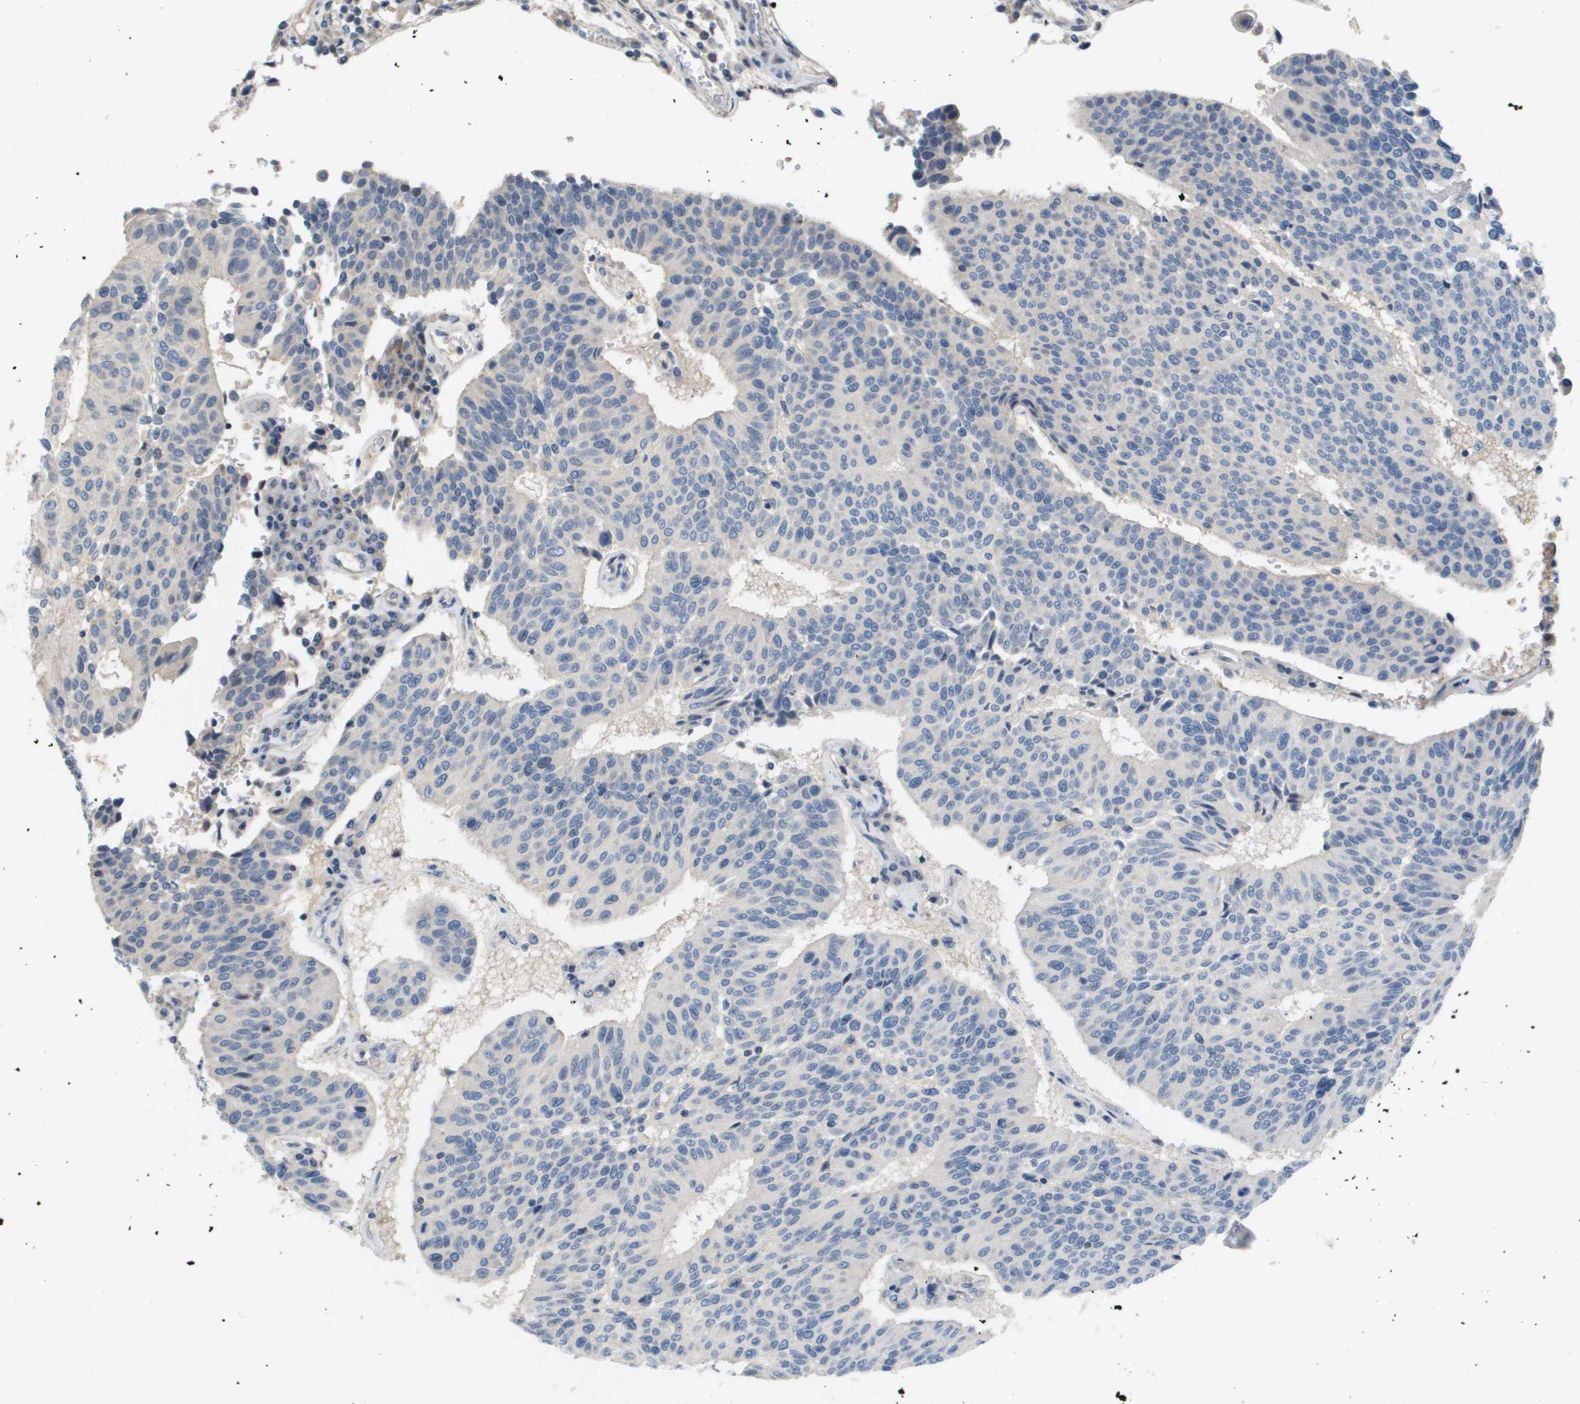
{"staining": {"intensity": "negative", "quantity": "none", "location": "none"}, "tissue": "urothelial cancer", "cell_type": "Tumor cells", "image_type": "cancer", "snomed": [{"axis": "morphology", "description": "Urothelial carcinoma, High grade"}, {"axis": "topography", "description": "Urinary bladder"}], "caption": "Tumor cells show no significant staining in urothelial cancer.", "gene": "CAPN11", "patient": {"sex": "male", "age": 66}}